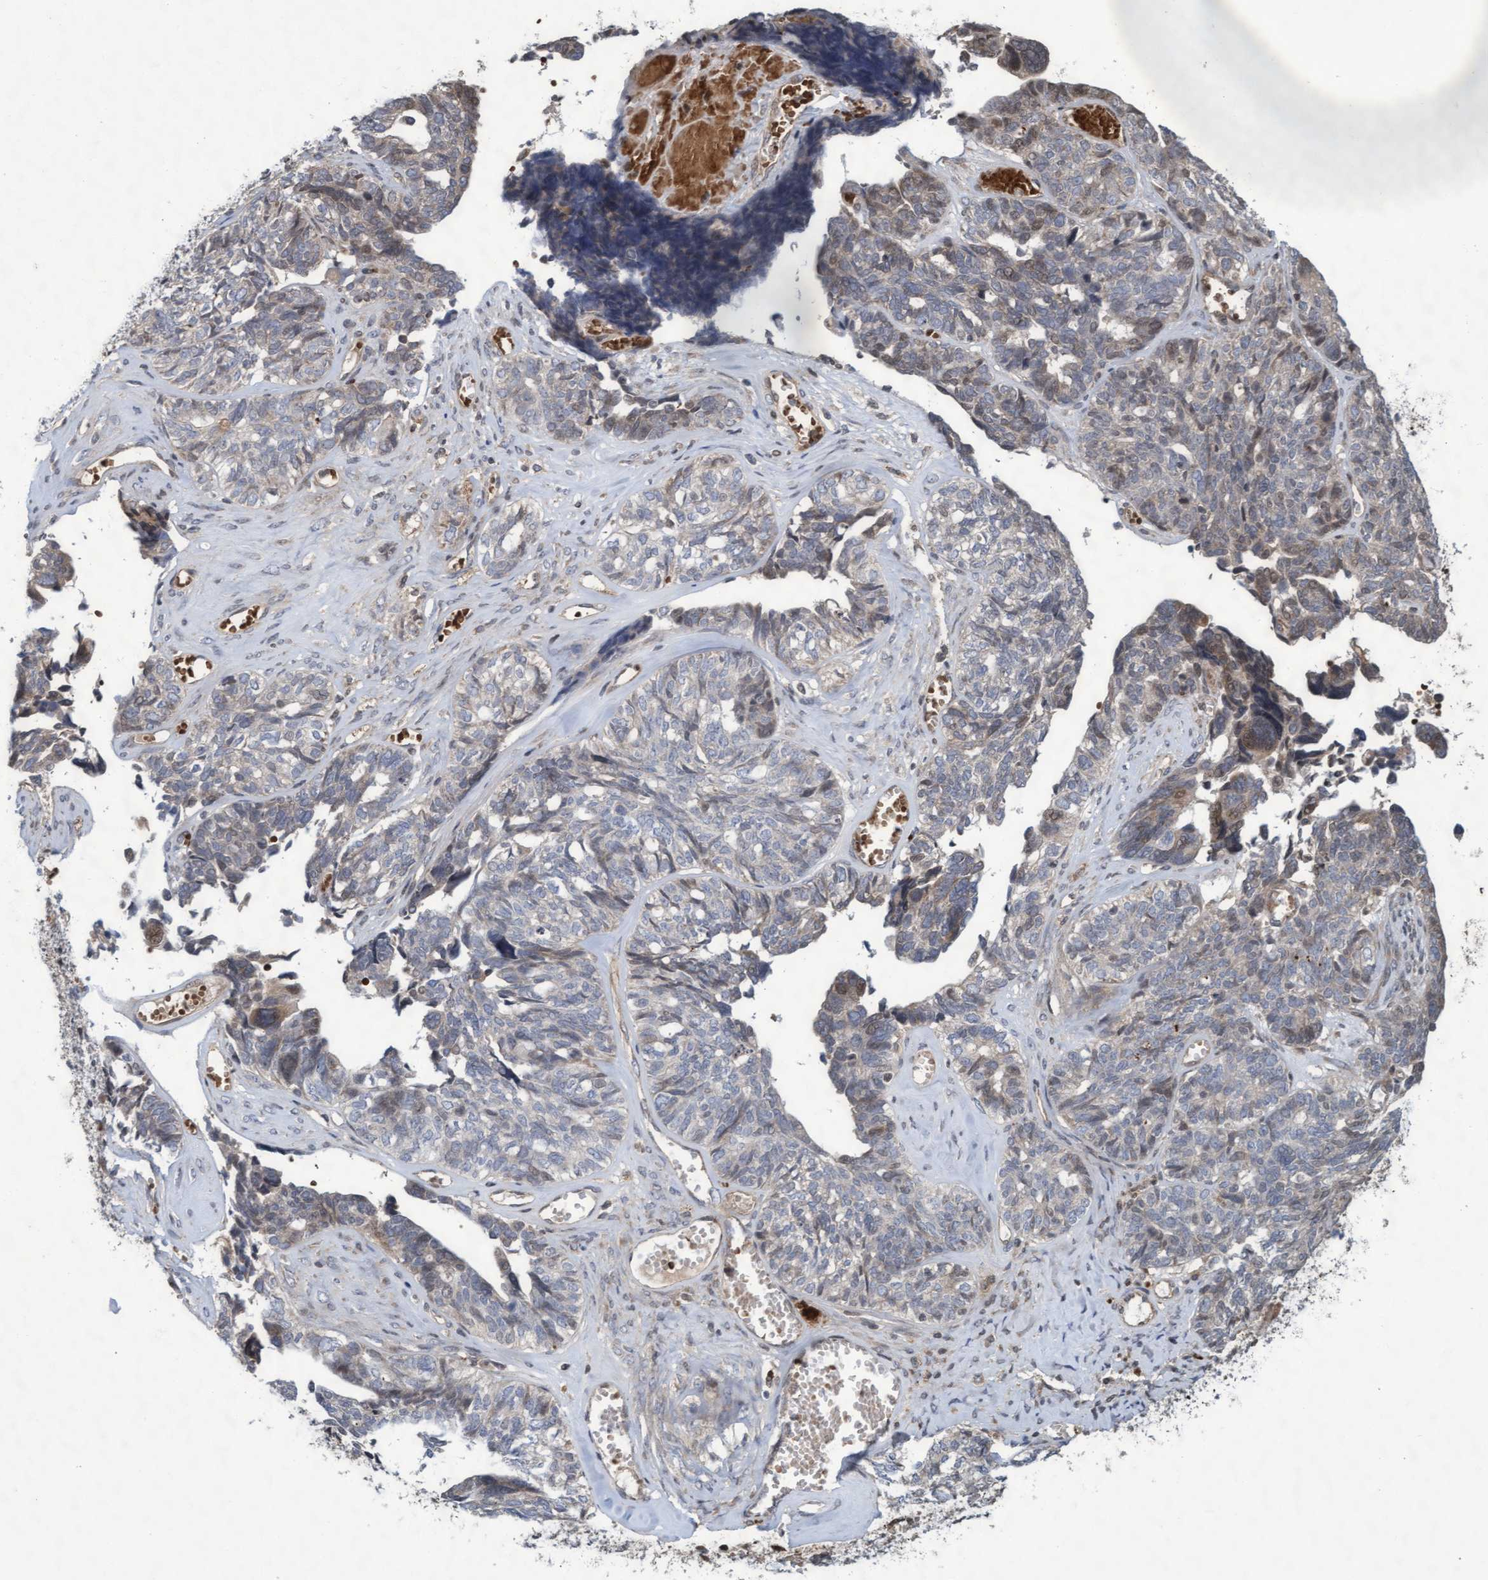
{"staining": {"intensity": "weak", "quantity": "25%-75%", "location": "cytoplasmic/membranous"}, "tissue": "ovarian cancer", "cell_type": "Tumor cells", "image_type": "cancer", "snomed": [{"axis": "morphology", "description": "Cystadenocarcinoma, serous, NOS"}, {"axis": "topography", "description": "Ovary"}], "caption": "Ovarian serous cystadenocarcinoma stained with immunohistochemistry demonstrates weak cytoplasmic/membranous positivity in approximately 25%-75% of tumor cells.", "gene": "KCNC2", "patient": {"sex": "female", "age": 79}}